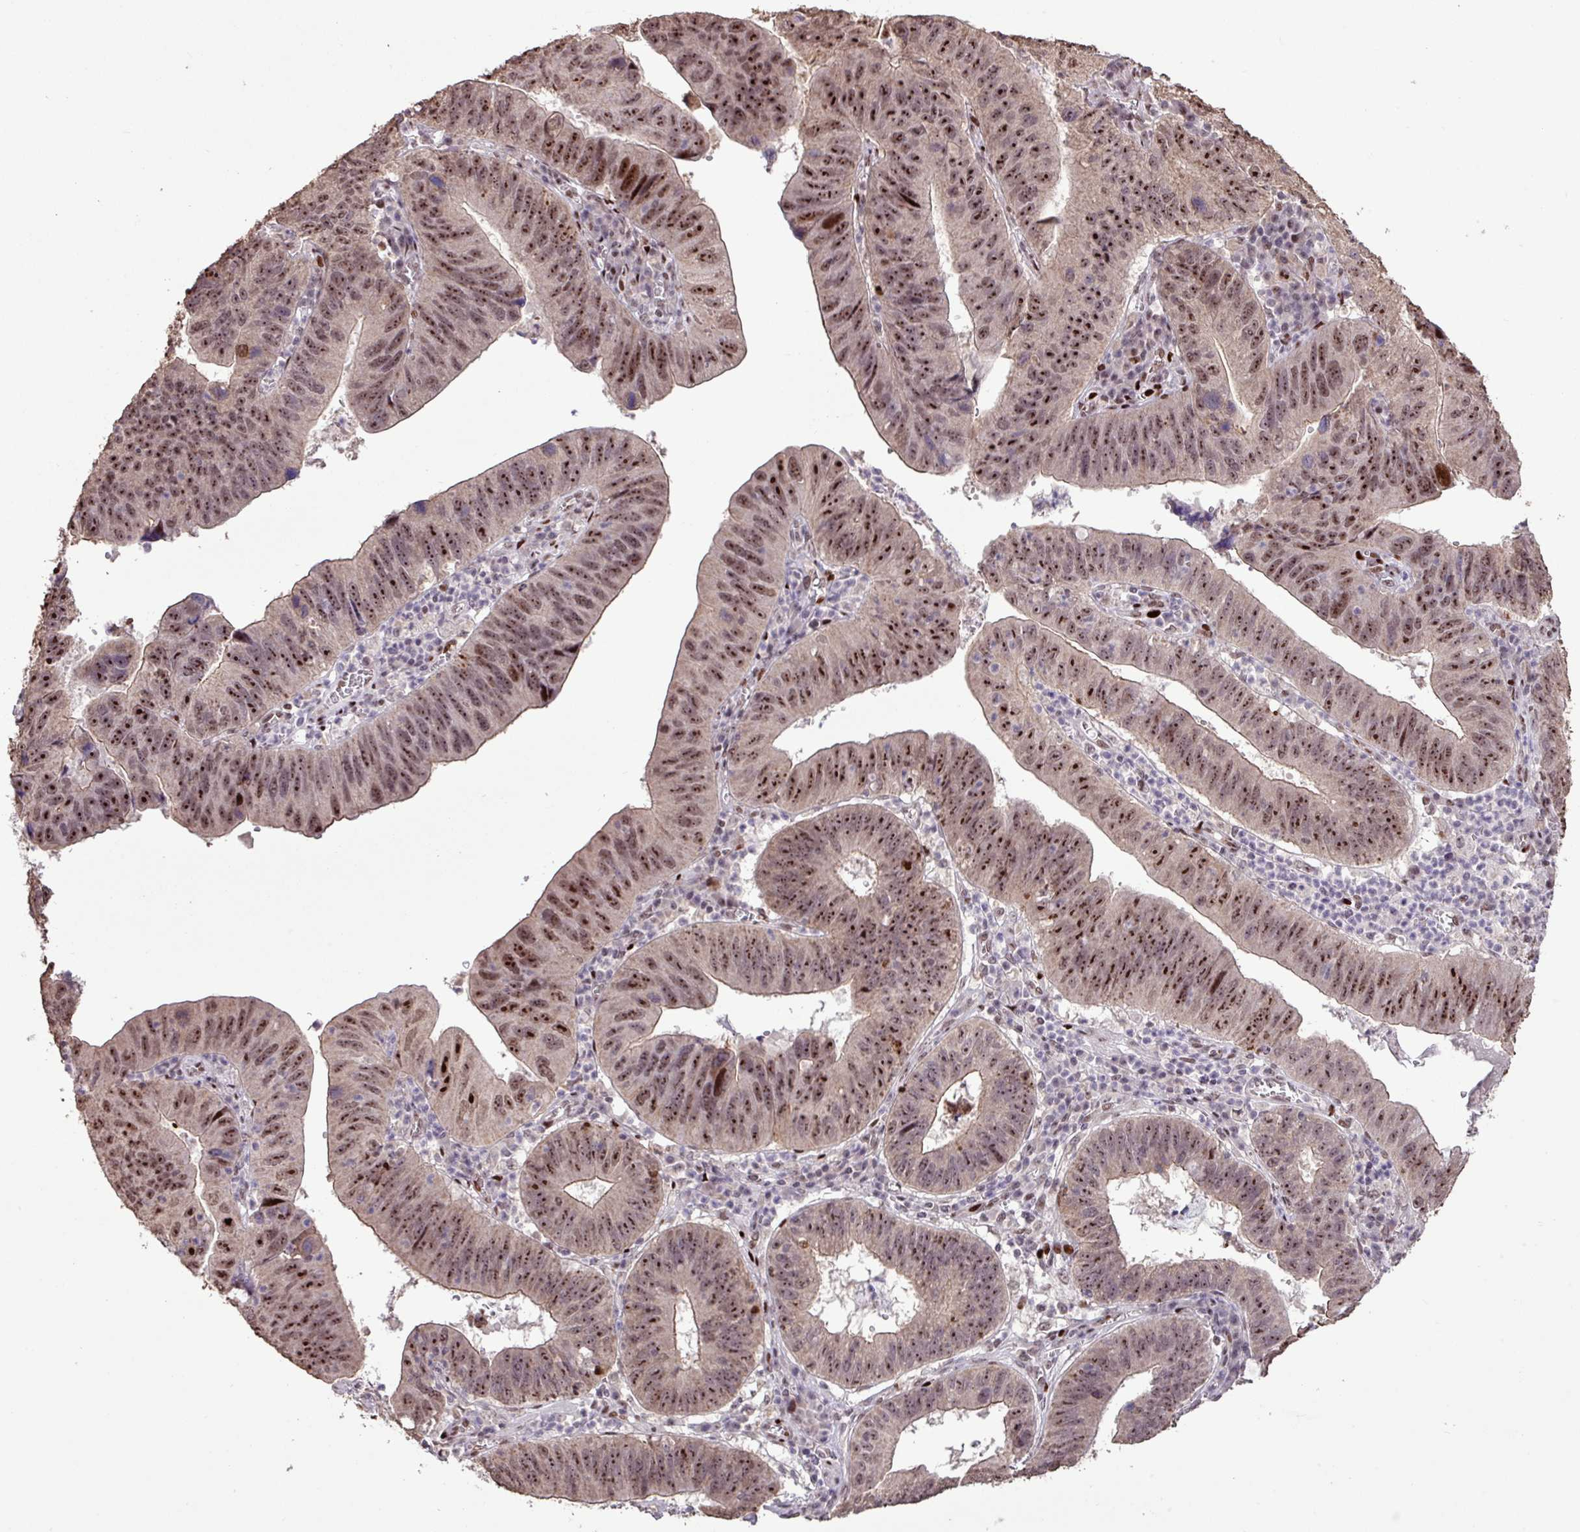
{"staining": {"intensity": "strong", "quantity": "25%-75%", "location": "nuclear"}, "tissue": "stomach cancer", "cell_type": "Tumor cells", "image_type": "cancer", "snomed": [{"axis": "morphology", "description": "Adenocarcinoma, NOS"}, {"axis": "topography", "description": "Stomach"}], "caption": "Adenocarcinoma (stomach) was stained to show a protein in brown. There is high levels of strong nuclear staining in about 25%-75% of tumor cells.", "gene": "ZNF709", "patient": {"sex": "male", "age": 59}}